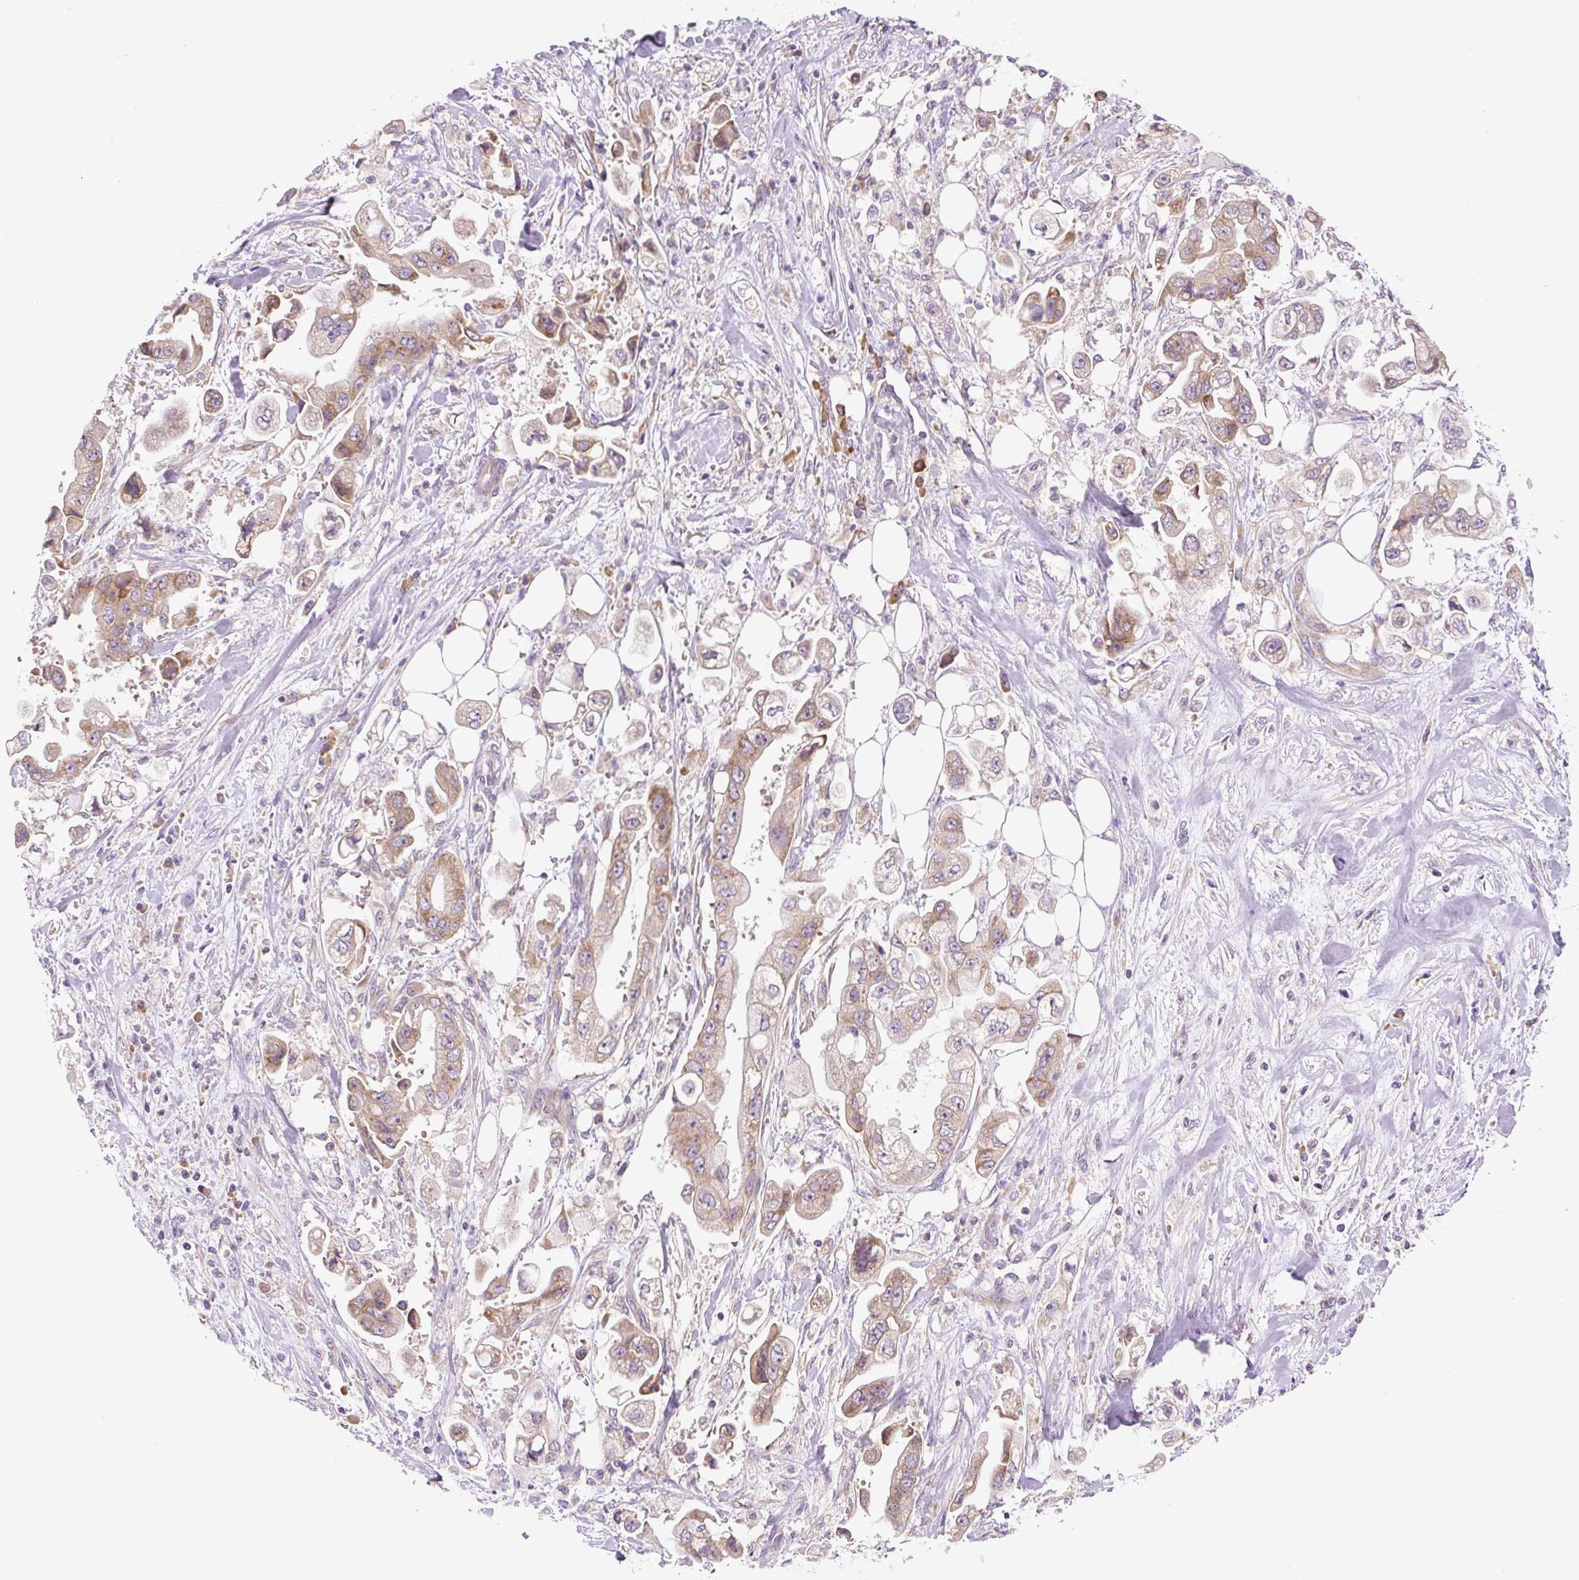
{"staining": {"intensity": "moderate", "quantity": "25%-75%", "location": "cytoplasmic/membranous"}, "tissue": "stomach cancer", "cell_type": "Tumor cells", "image_type": "cancer", "snomed": [{"axis": "morphology", "description": "Adenocarcinoma, NOS"}, {"axis": "topography", "description": "Stomach"}], "caption": "Immunohistochemistry (DAB) staining of stomach adenocarcinoma displays moderate cytoplasmic/membranous protein staining in about 25%-75% of tumor cells. Using DAB (3,3'-diaminobenzidine) (brown) and hematoxylin (blue) stains, captured at high magnification using brightfield microscopy.", "gene": "RPL18A", "patient": {"sex": "male", "age": 62}}